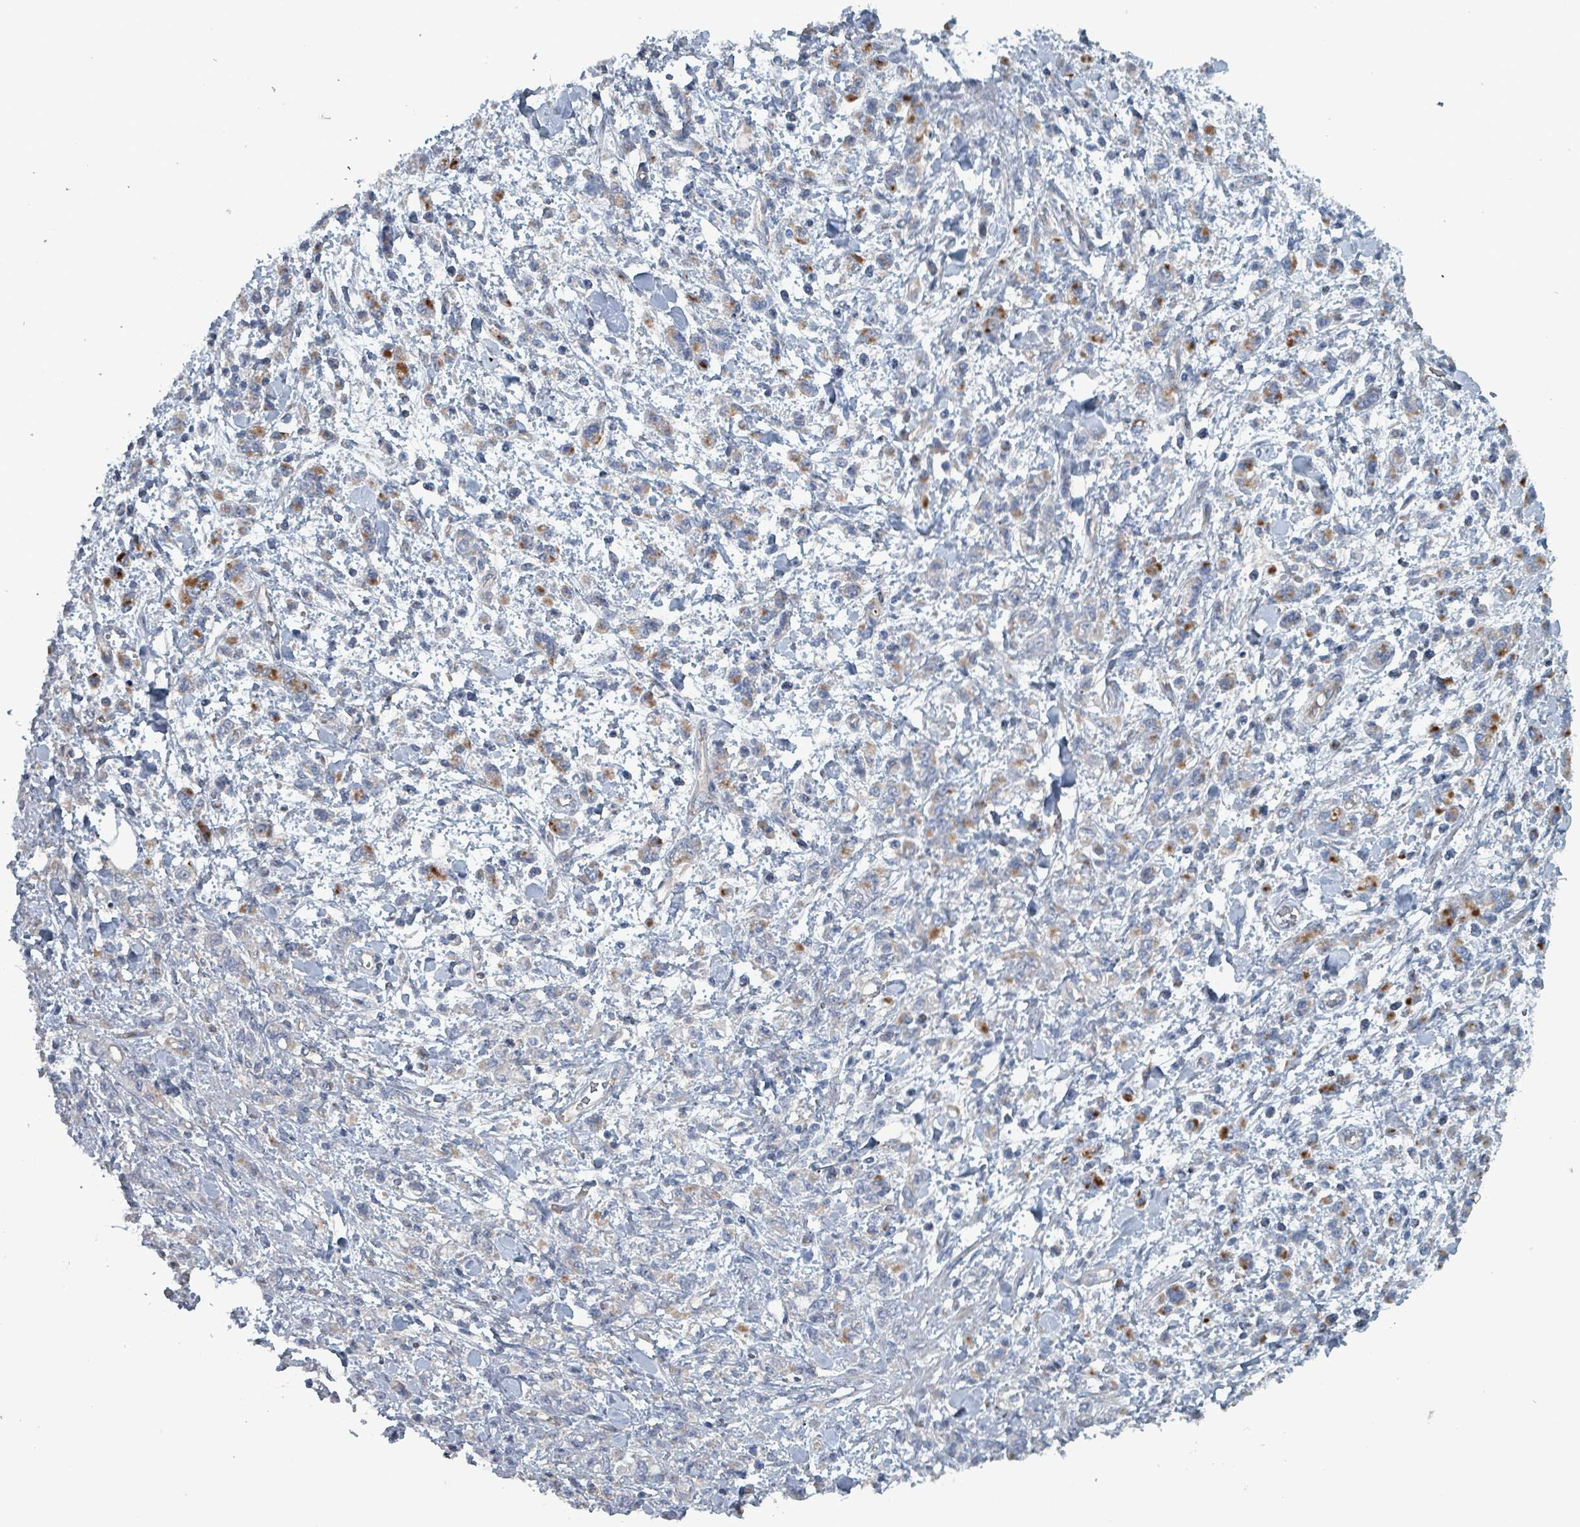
{"staining": {"intensity": "moderate", "quantity": "25%-75%", "location": "cytoplasmic/membranous"}, "tissue": "stomach cancer", "cell_type": "Tumor cells", "image_type": "cancer", "snomed": [{"axis": "morphology", "description": "Adenocarcinoma, NOS"}, {"axis": "topography", "description": "Stomach"}], "caption": "Immunohistochemical staining of stomach adenocarcinoma displays medium levels of moderate cytoplasmic/membranous protein staining in about 25%-75% of tumor cells.", "gene": "TAAR5", "patient": {"sex": "male", "age": 77}}